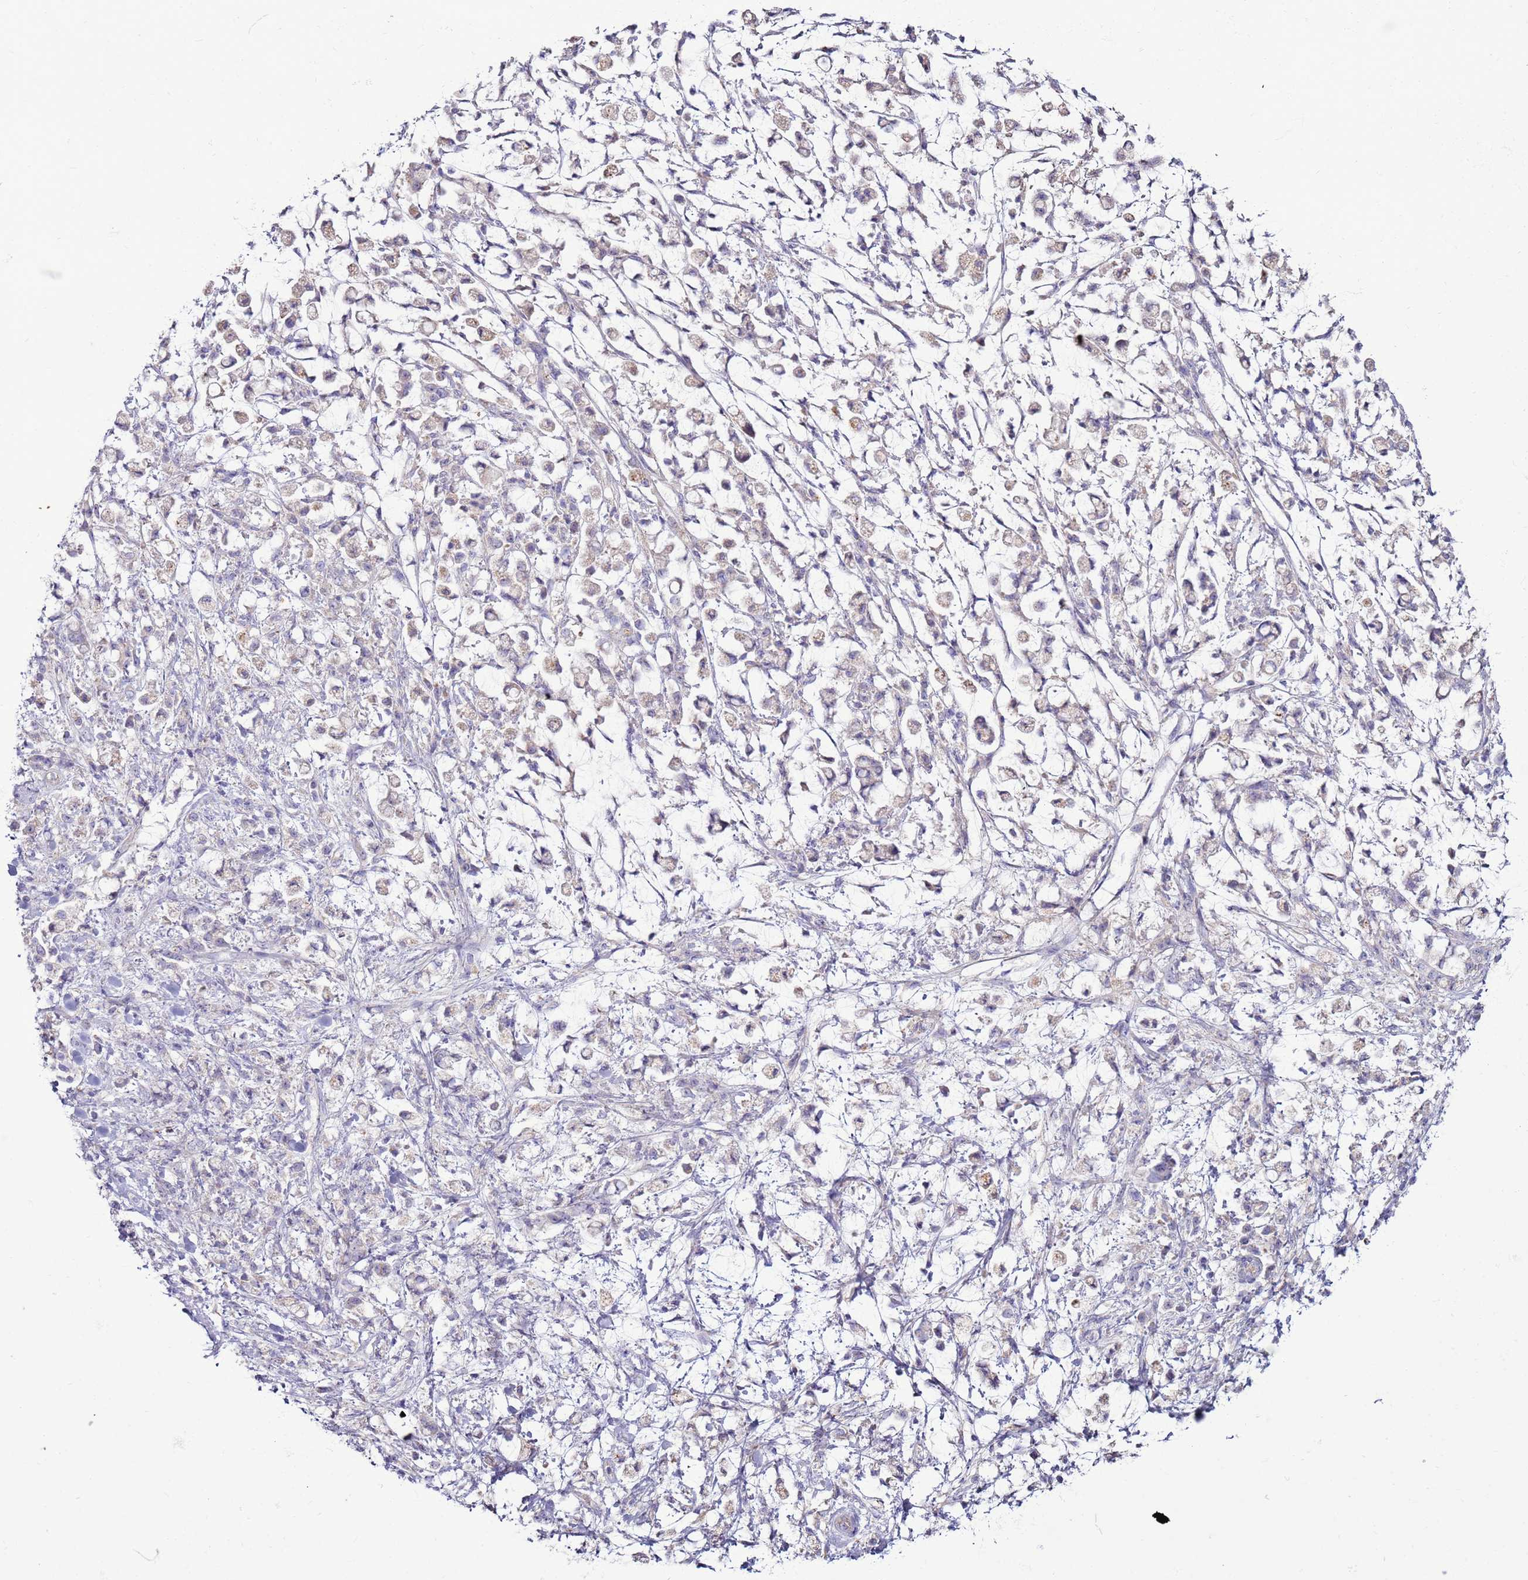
{"staining": {"intensity": "negative", "quantity": "none", "location": "none"}, "tissue": "stomach cancer", "cell_type": "Tumor cells", "image_type": "cancer", "snomed": [{"axis": "morphology", "description": "Adenocarcinoma, NOS"}, {"axis": "topography", "description": "Stomach"}], "caption": "Tumor cells show no significant protein positivity in stomach adenocarcinoma.", "gene": "TRAPPC4", "patient": {"sex": "female", "age": 60}}